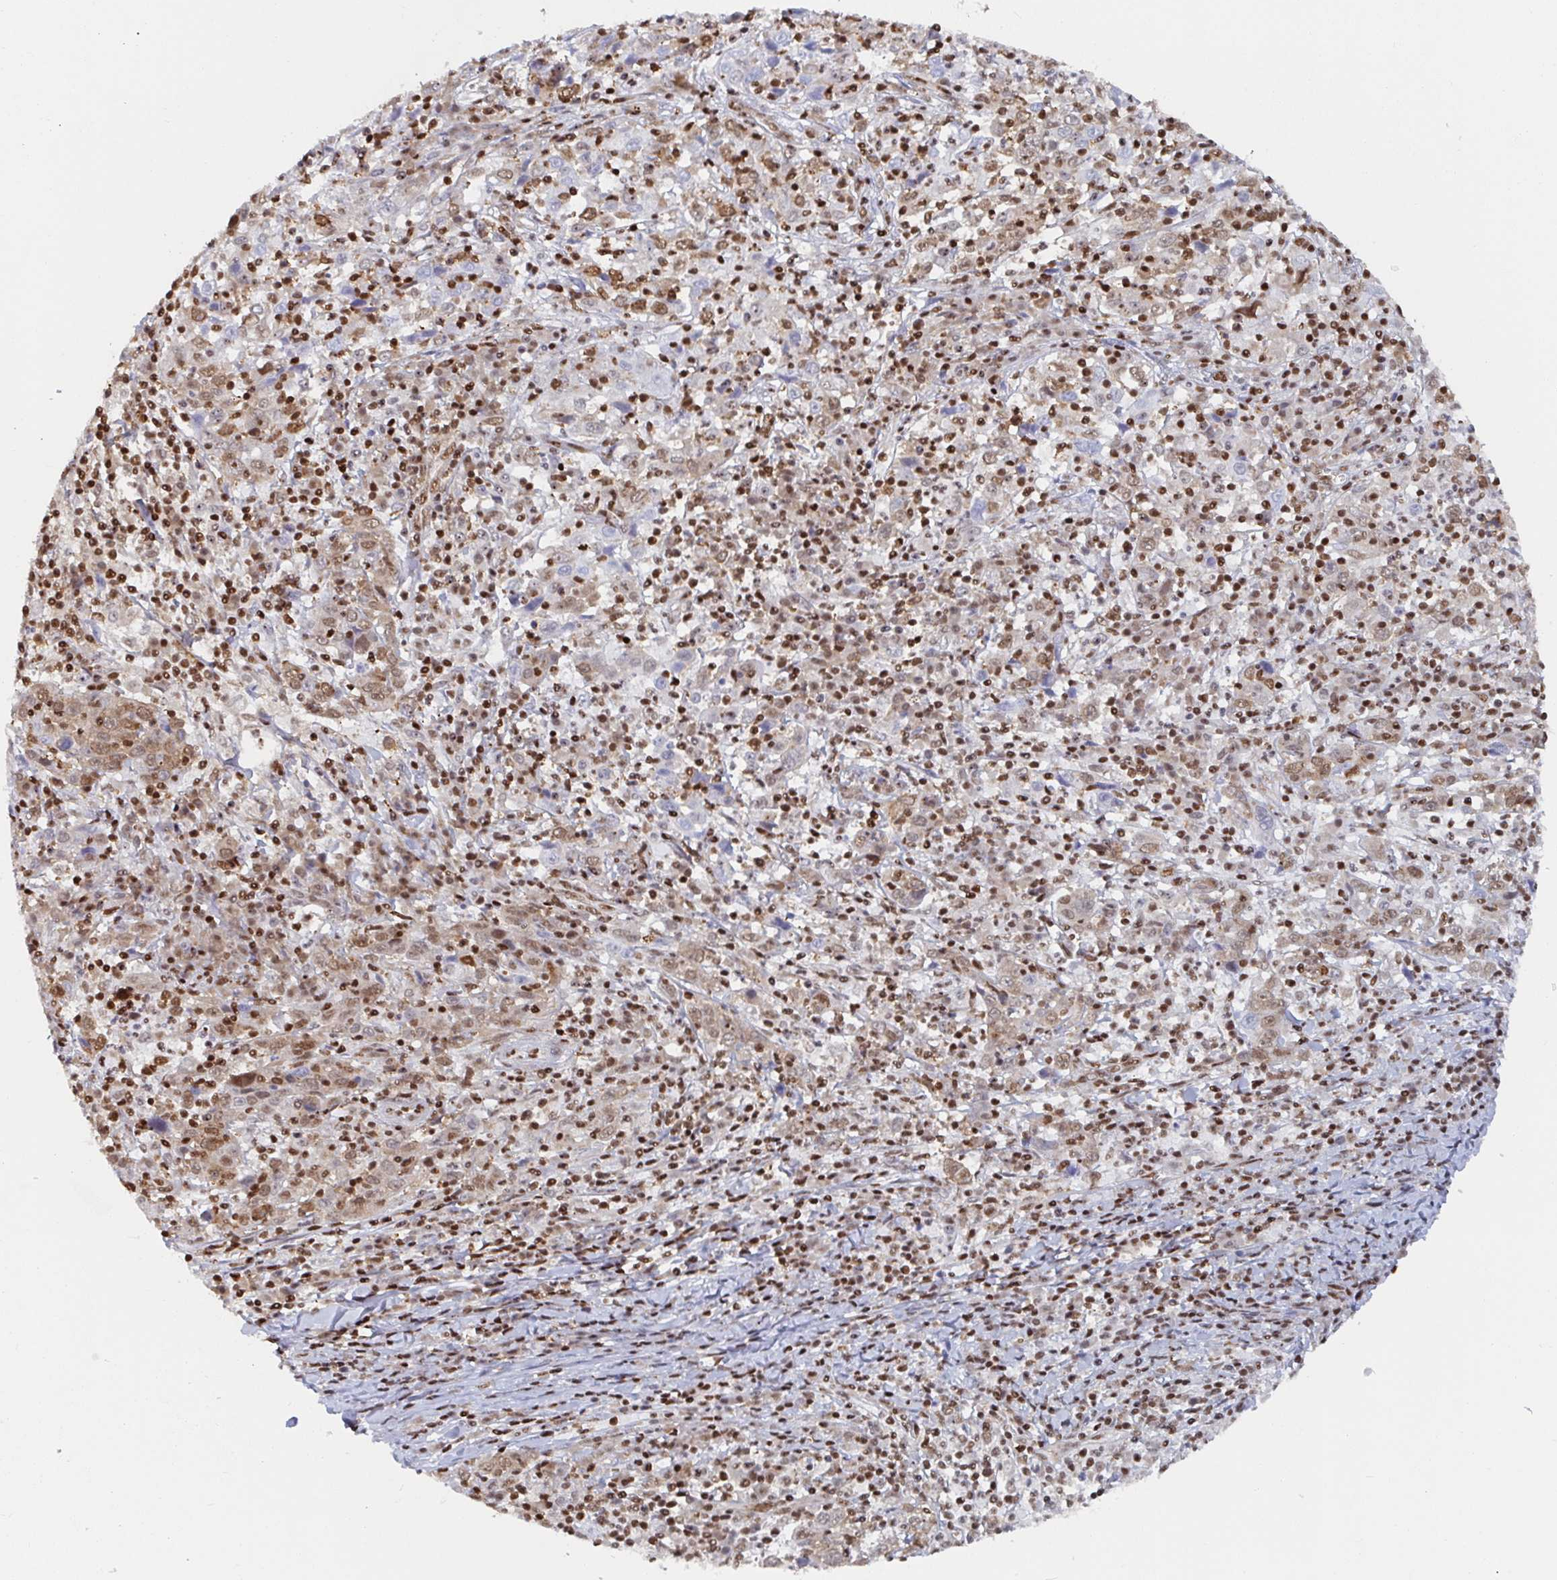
{"staining": {"intensity": "moderate", "quantity": ">75%", "location": "nuclear"}, "tissue": "cervical cancer", "cell_type": "Tumor cells", "image_type": "cancer", "snomed": [{"axis": "morphology", "description": "Squamous cell carcinoma, NOS"}, {"axis": "topography", "description": "Cervix"}], "caption": "Human cervical squamous cell carcinoma stained with a protein marker shows moderate staining in tumor cells.", "gene": "EWSR1", "patient": {"sex": "female", "age": 46}}